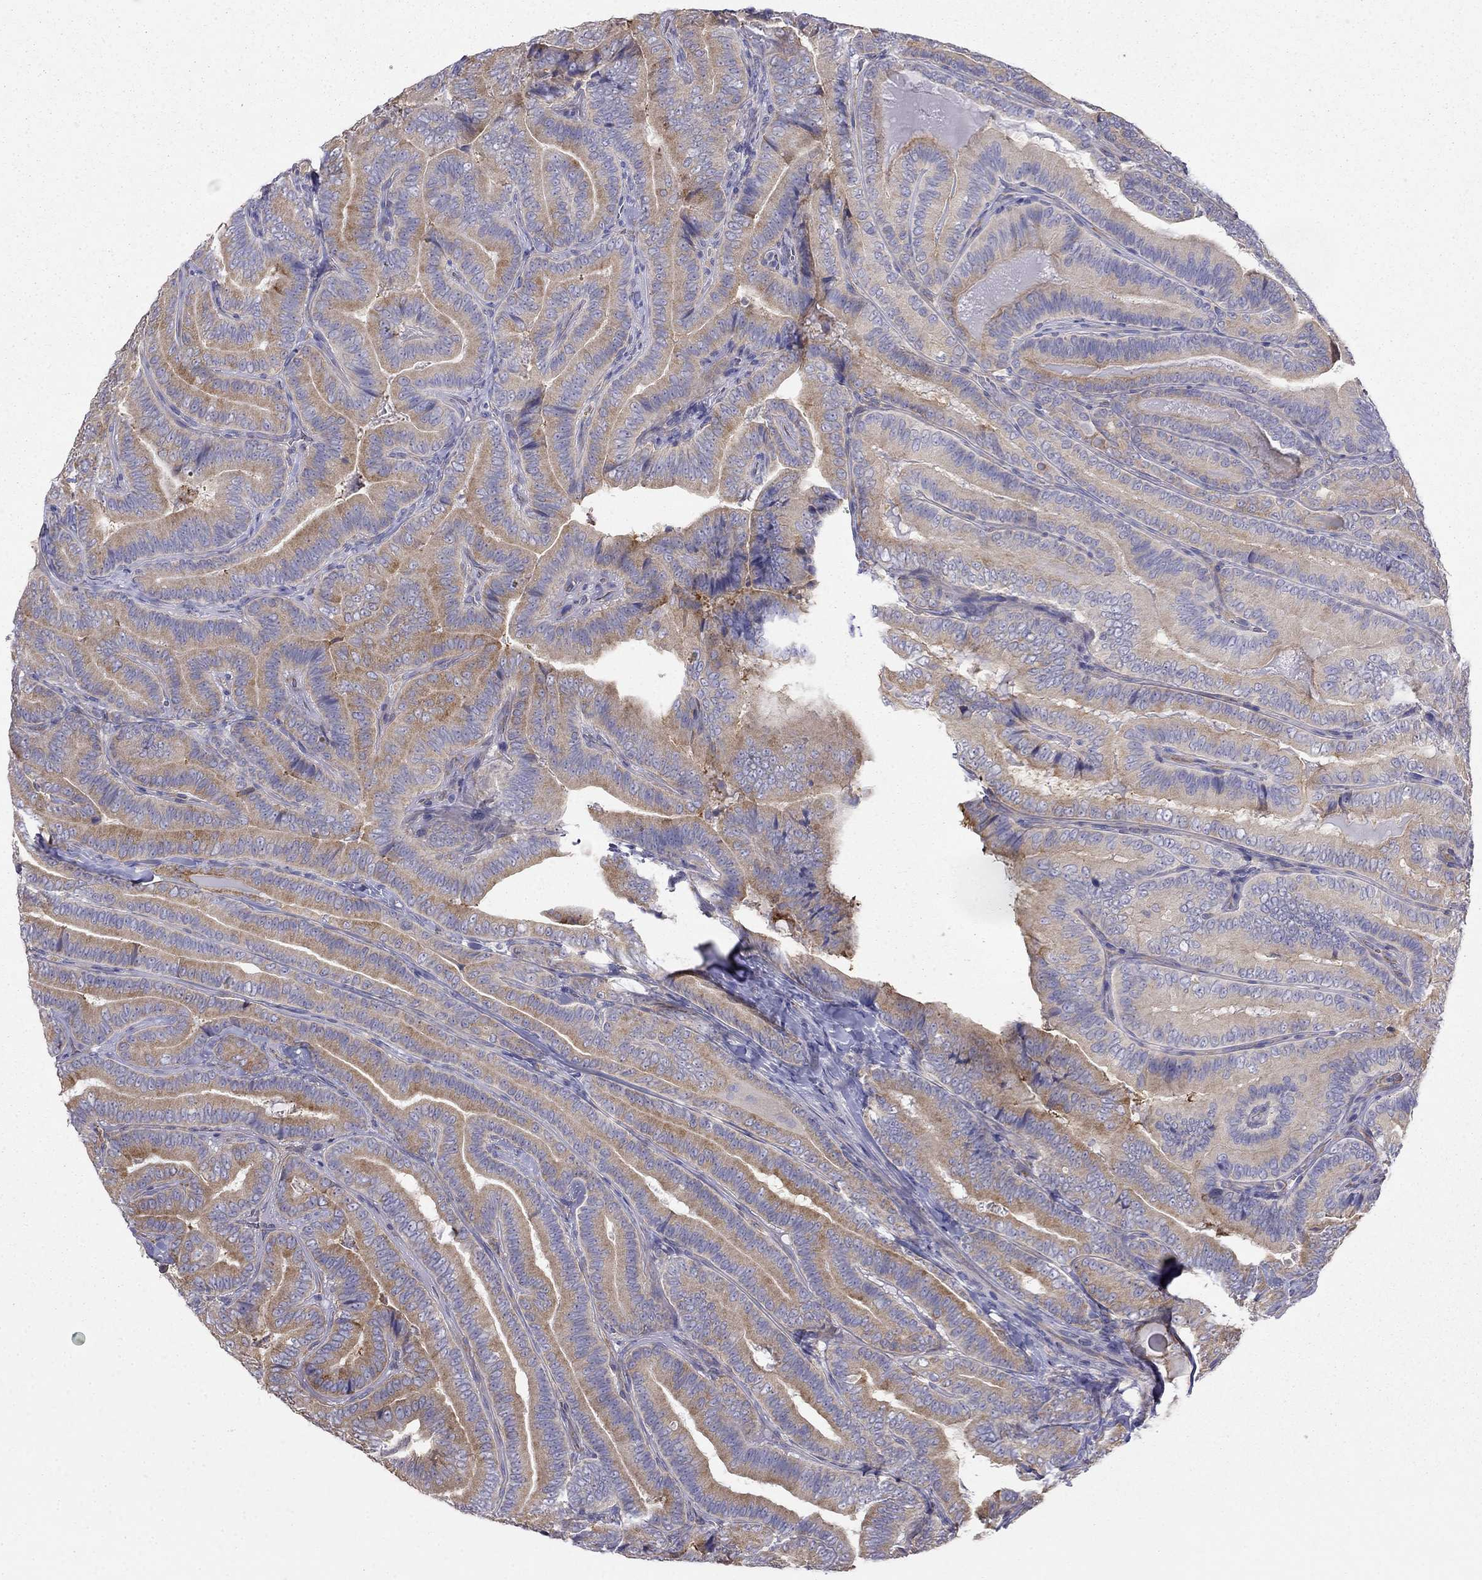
{"staining": {"intensity": "moderate", "quantity": ">75%", "location": "cytoplasmic/membranous"}, "tissue": "thyroid cancer", "cell_type": "Tumor cells", "image_type": "cancer", "snomed": [{"axis": "morphology", "description": "Papillary adenocarcinoma, NOS"}, {"axis": "topography", "description": "Thyroid gland"}], "caption": "There is medium levels of moderate cytoplasmic/membranous expression in tumor cells of papillary adenocarcinoma (thyroid), as demonstrated by immunohistochemical staining (brown color).", "gene": "LONRF2", "patient": {"sex": "male", "age": 61}}